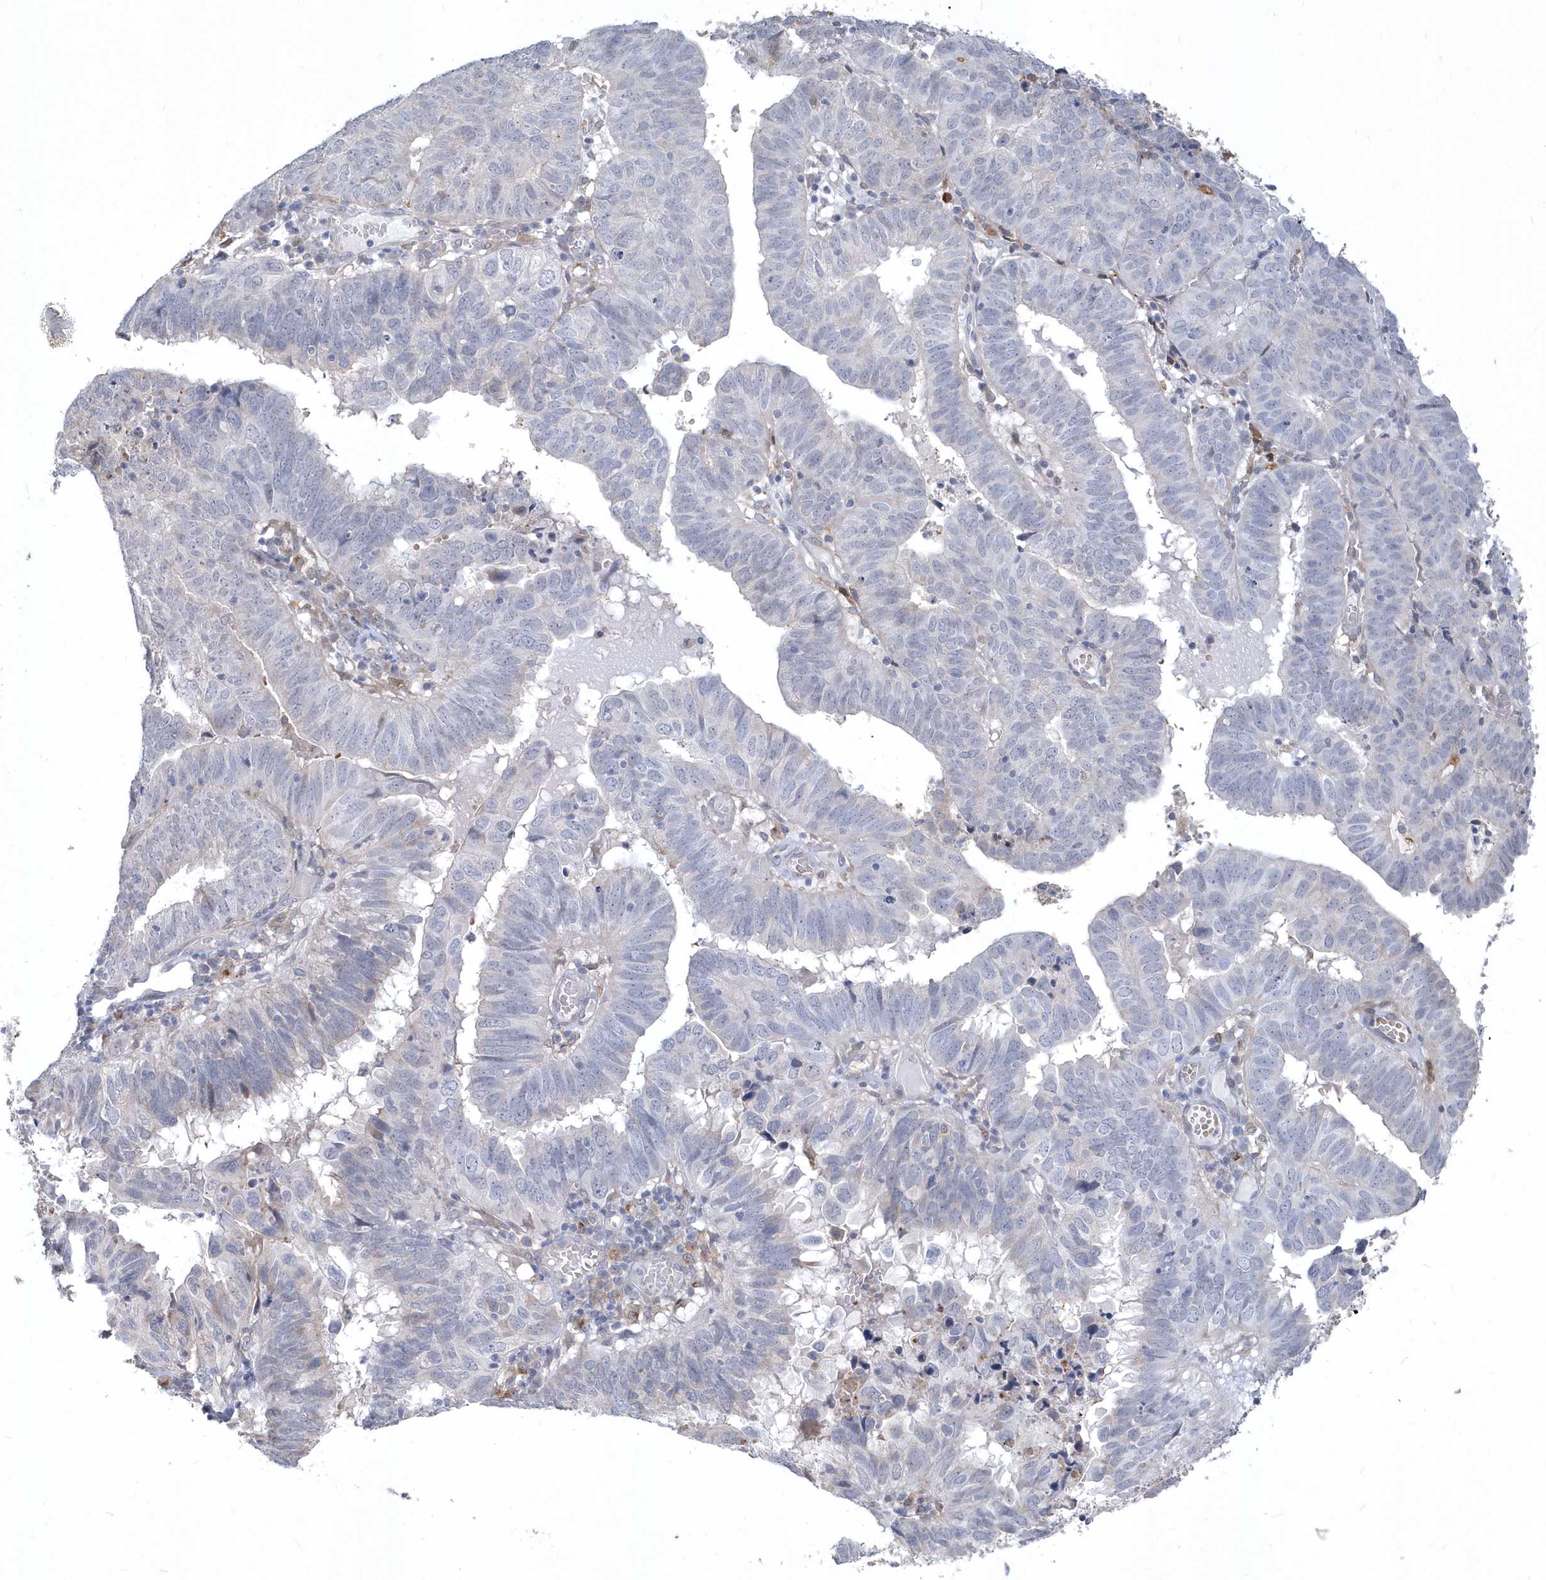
{"staining": {"intensity": "negative", "quantity": "none", "location": "none"}, "tissue": "endometrial cancer", "cell_type": "Tumor cells", "image_type": "cancer", "snomed": [{"axis": "morphology", "description": "Adenocarcinoma, NOS"}, {"axis": "topography", "description": "Uterus"}], "caption": "The histopathology image exhibits no staining of tumor cells in endometrial cancer (adenocarcinoma).", "gene": "TSPEAR", "patient": {"sex": "female", "age": 77}}